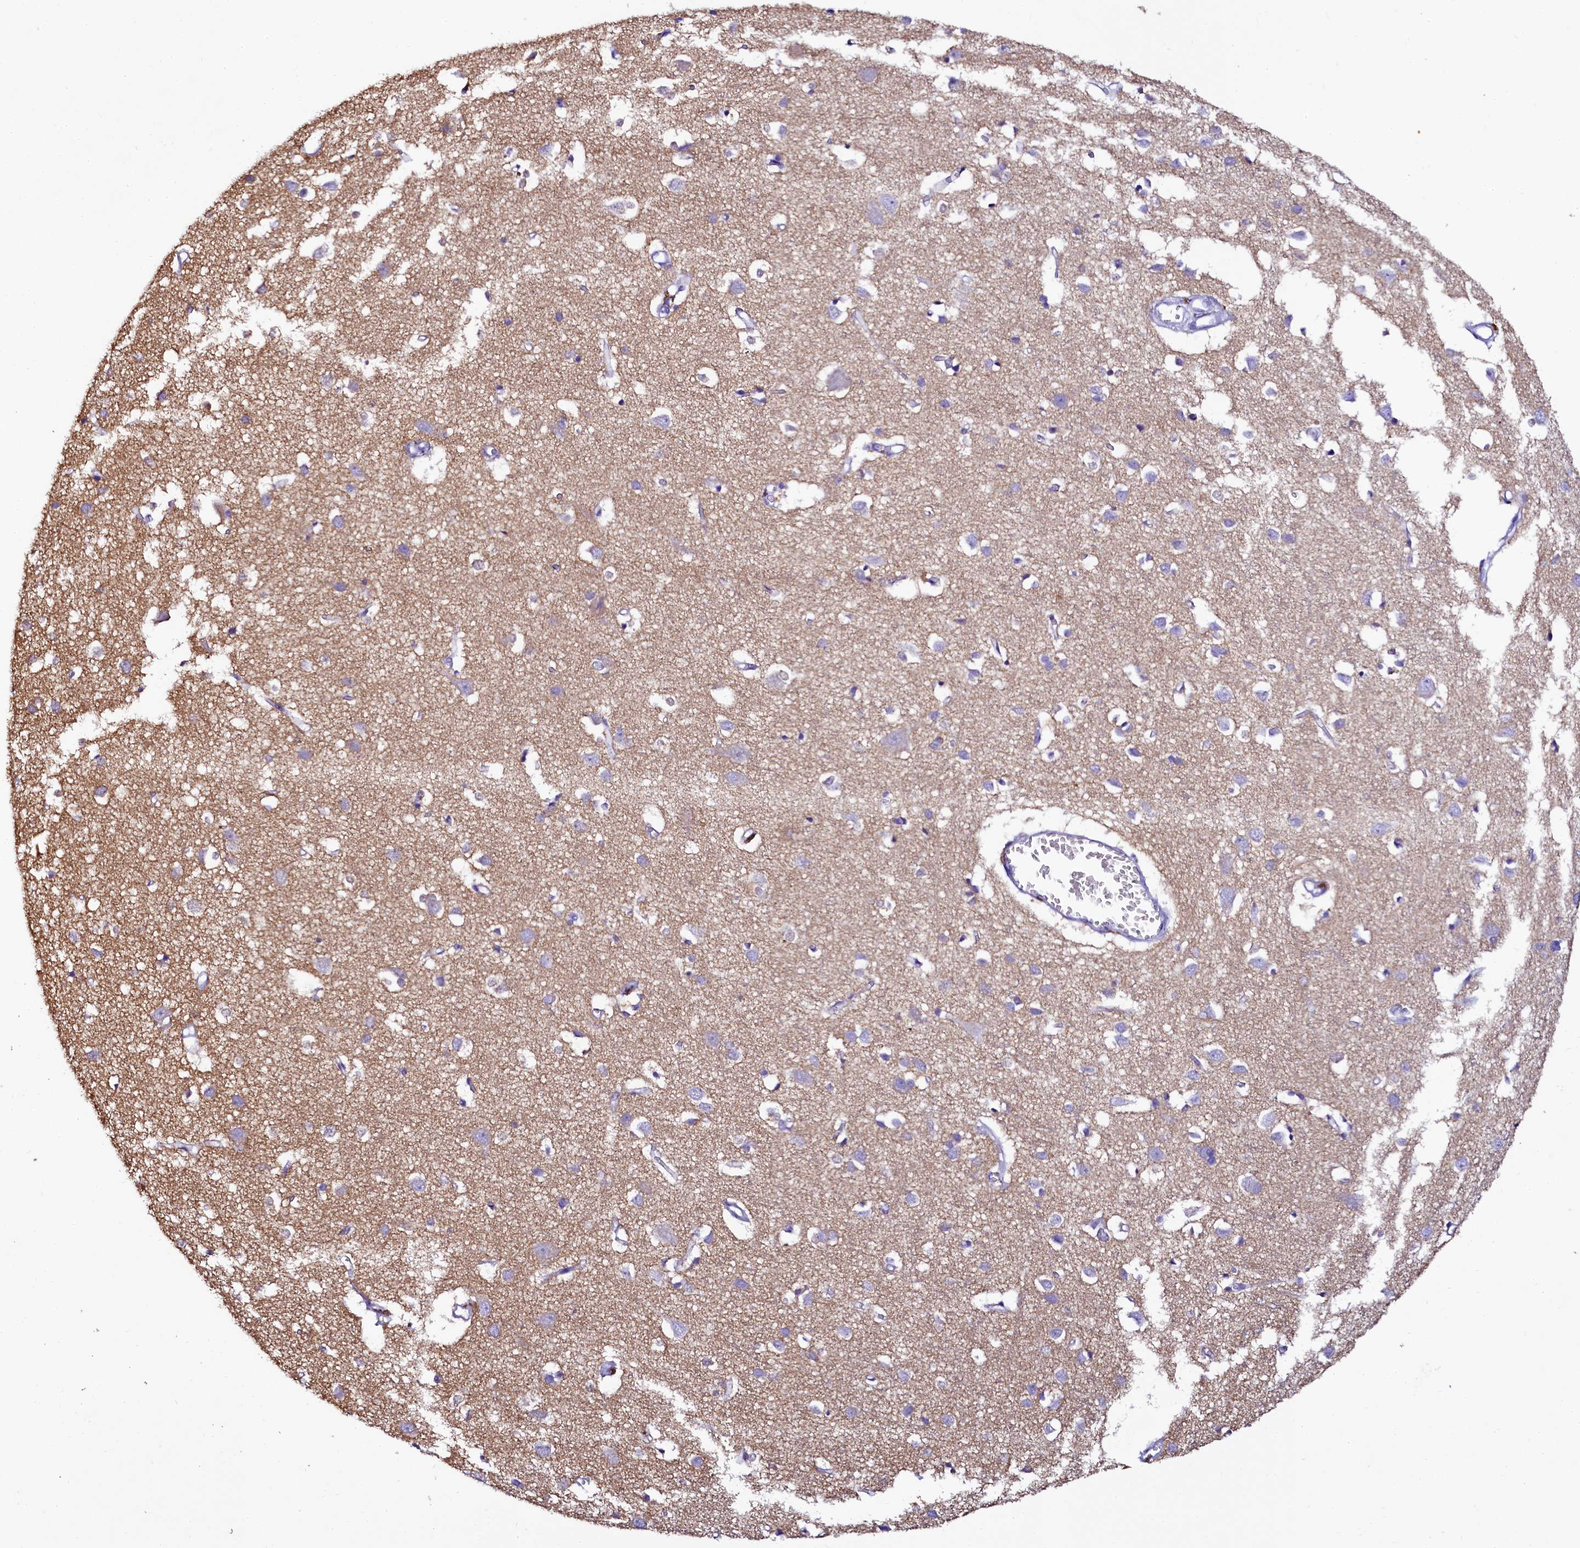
{"staining": {"intensity": "negative", "quantity": "none", "location": "none"}, "tissue": "cerebral cortex", "cell_type": "Endothelial cells", "image_type": "normal", "snomed": [{"axis": "morphology", "description": "Normal tissue, NOS"}, {"axis": "topography", "description": "Cerebral cortex"}], "caption": "IHC image of benign cerebral cortex: cerebral cortex stained with DAB demonstrates no significant protein positivity in endothelial cells.", "gene": "SORD", "patient": {"sex": "female", "age": 64}}